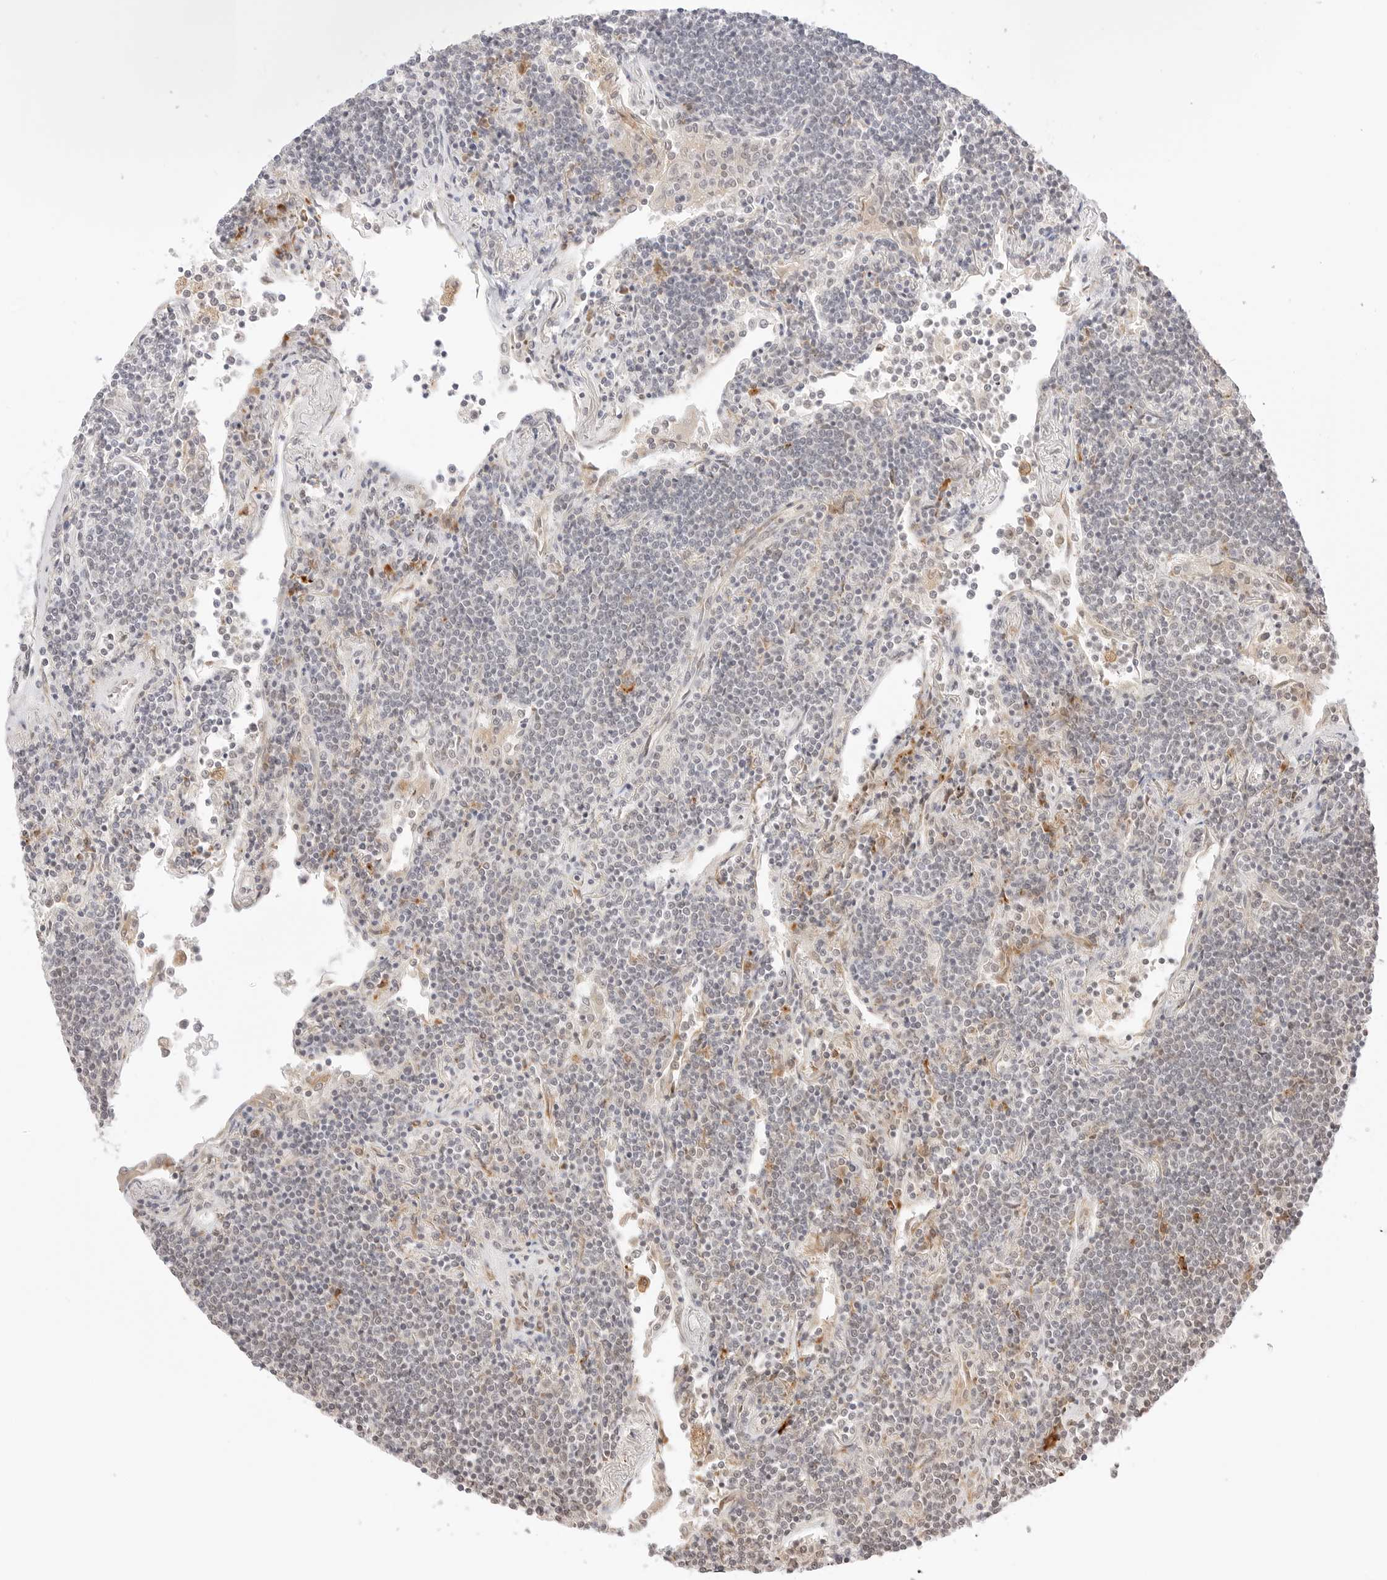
{"staining": {"intensity": "negative", "quantity": "none", "location": "none"}, "tissue": "lymphoma", "cell_type": "Tumor cells", "image_type": "cancer", "snomed": [{"axis": "morphology", "description": "Malignant lymphoma, non-Hodgkin's type, Low grade"}, {"axis": "topography", "description": "Lung"}], "caption": "A photomicrograph of human low-grade malignant lymphoma, non-Hodgkin's type is negative for staining in tumor cells.", "gene": "XKR4", "patient": {"sex": "female", "age": 71}}